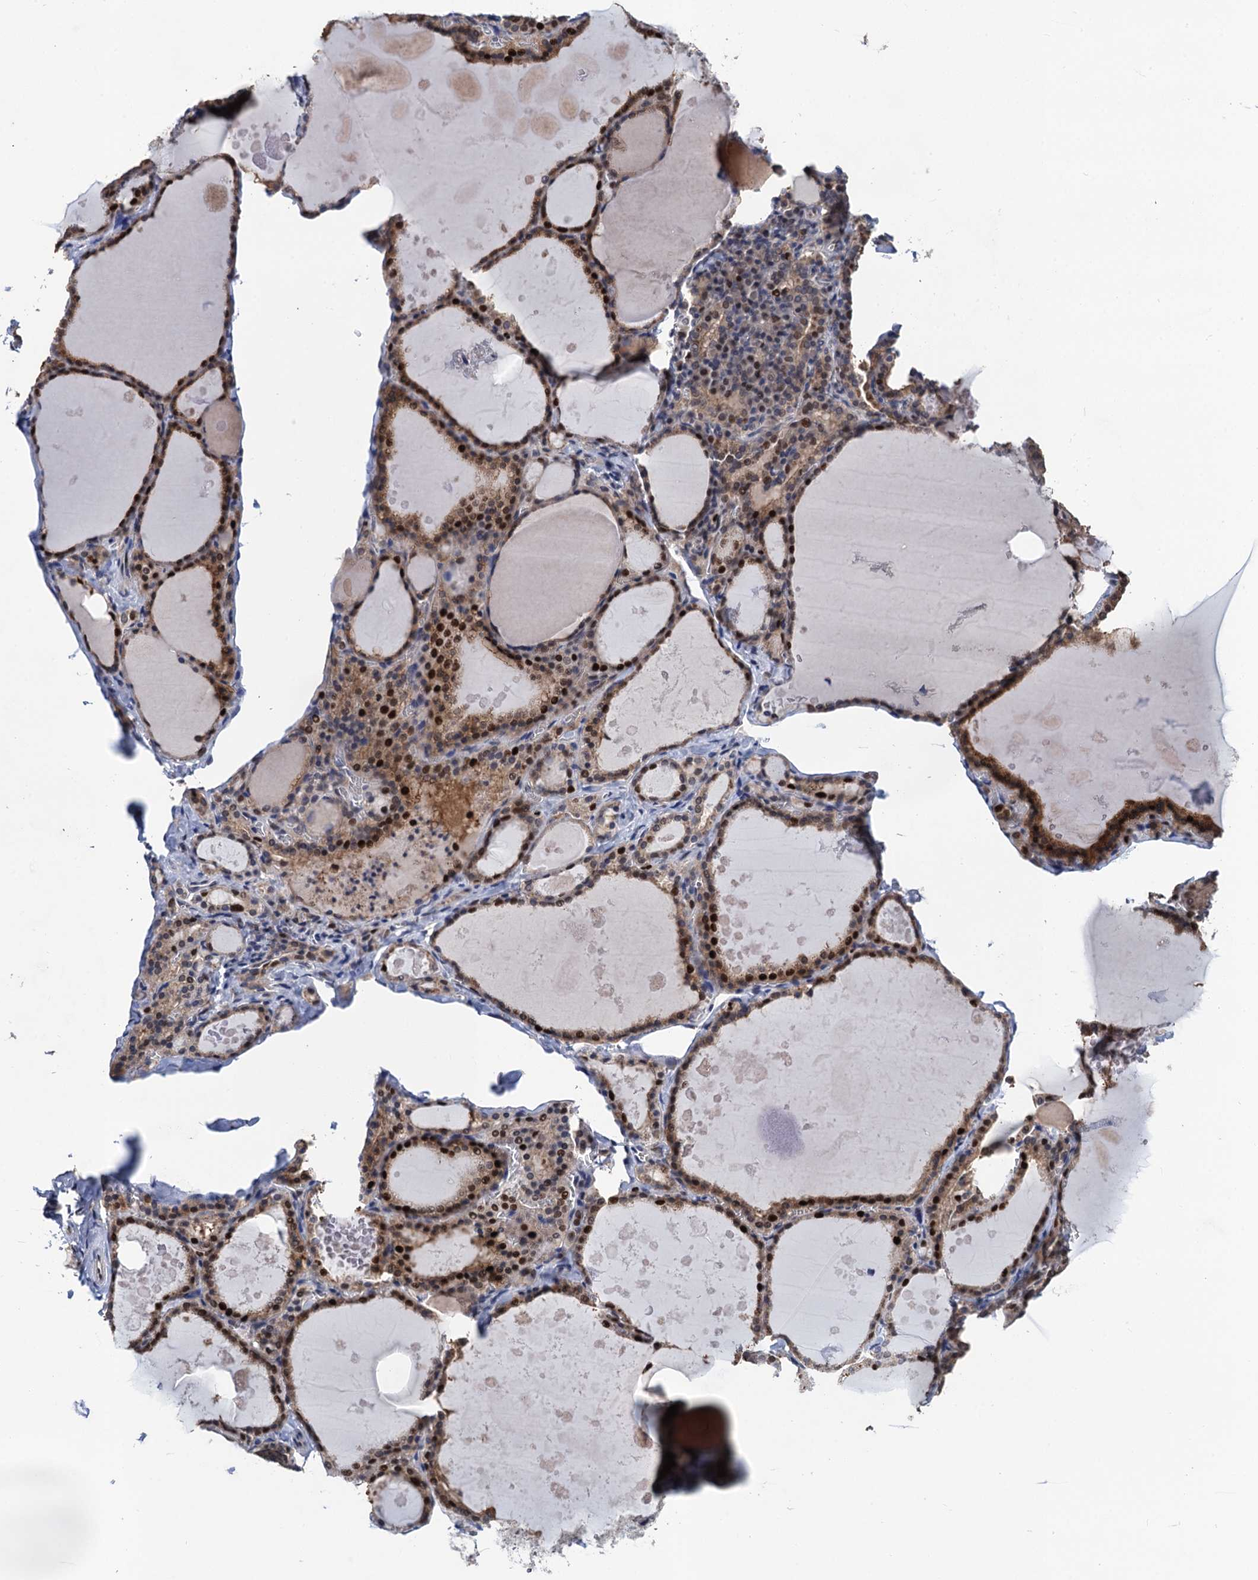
{"staining": {"intensity": "strong", "quantity": ">75%", "location": "nuclear"}, "tissue": "thyroid gland", "cell_type": "Glandular cells", "image_type": "normal", "snomed": [{"axis": "morphology", "description": "Normal tissue, NOS"}, {"axis": "topography", "description": "Thyroid gland"}], "caption": "Brown immunohistochemical staining in unremarkable thyroid gland displays strong nuclear positivity in approximately >75% of glandular cells.", "gene": "TSEN34", "patient": {"sex": "male", "age": 56}}